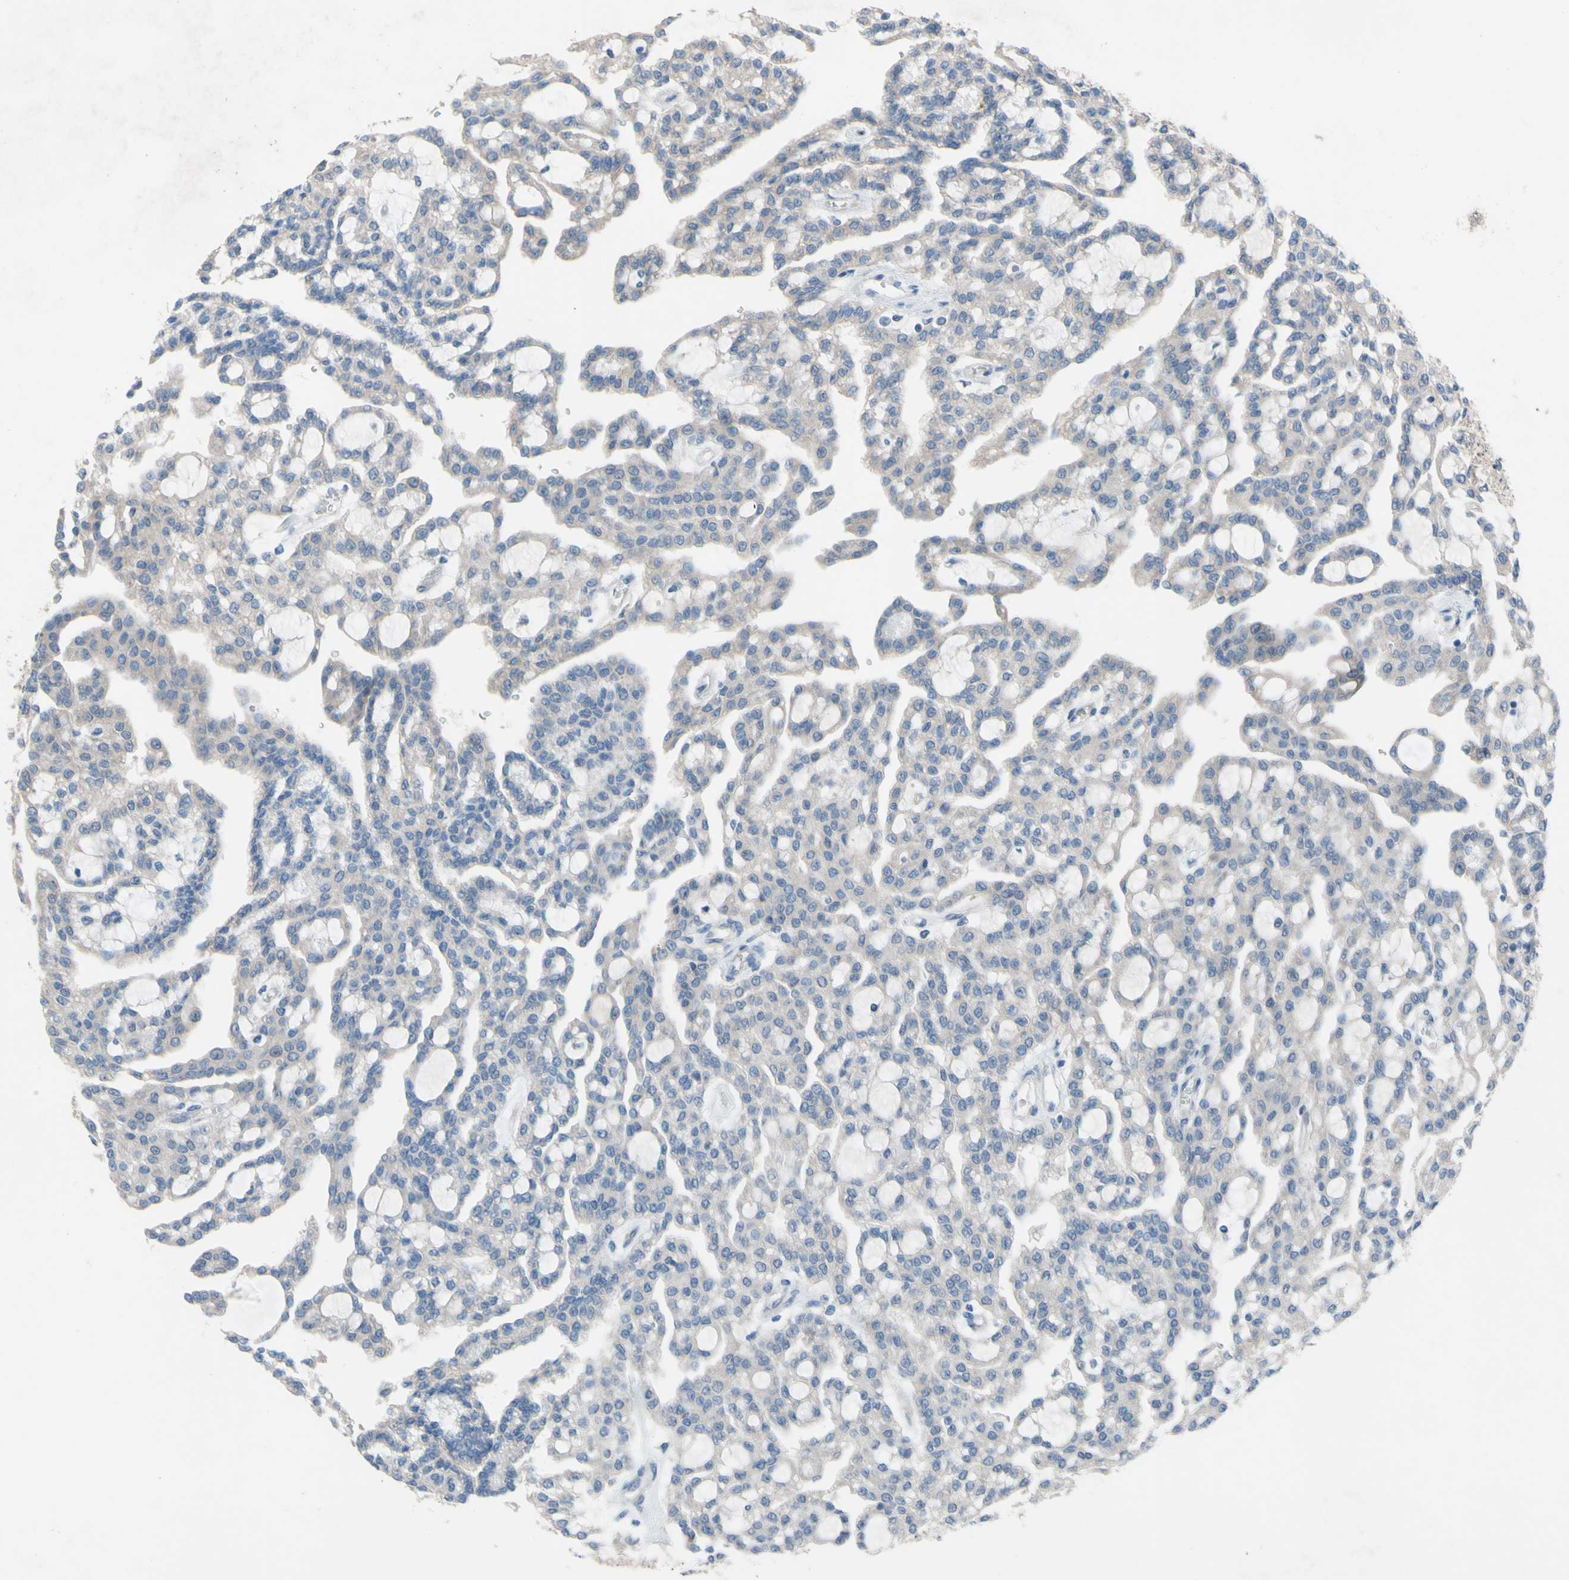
{"staining": {"intensity": "negative", "quantity": "none", "location": "none"}, "tissue": "renal cancer", "cell_type": "Tumor cells", "image_type": "cancer", "snomed": [{"axis": "morphology", "description": "Adenocarcinoma, NOS"}, {"axis": "topography", "description": "Kidney"}], "caption": "IHC image of human renal adenocarcinoma stained for a protein (brown), which demonstrates no expression in tumor cells. Nuclei are stained in blue.", "gene": "CDCP1", "patient": {"sex": "male", "age": 63}}